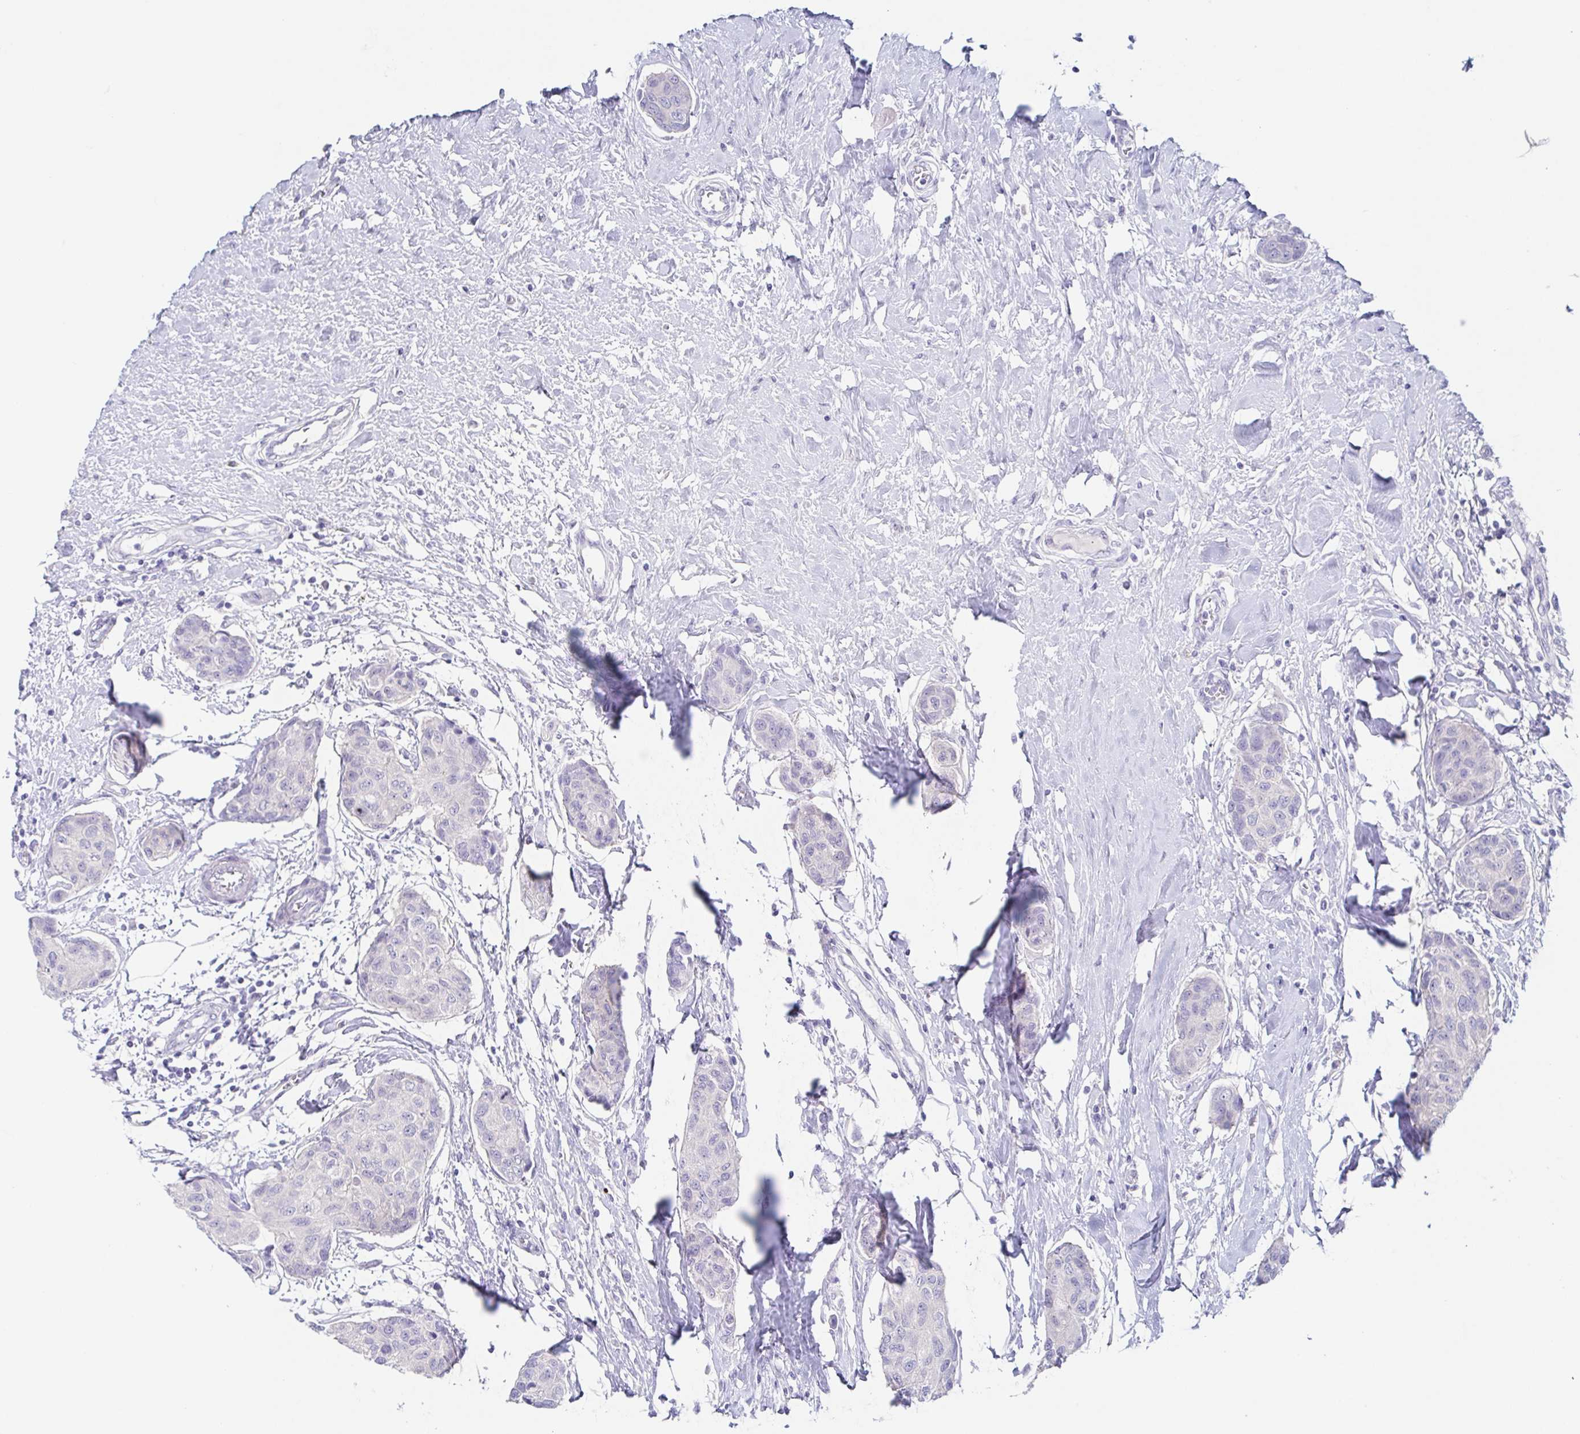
{"staining": {"intensity": "negative", "quantity": "none", "location": "none"}, "tissue": "breast cancer", "cell_type": "Tumor cells", "image_type": "cancer", "snomed": [{"axis": "morphology", "description": "Duct carcinoma"}, {"axis": "topography", "description": "Breast"}], "caption": "IHC of human invasive ductal carcinoma (breast) exhibits no expression in tumor cells.", "gene": "HTR2A", "patient": {"sex": "female", "age": 80}}